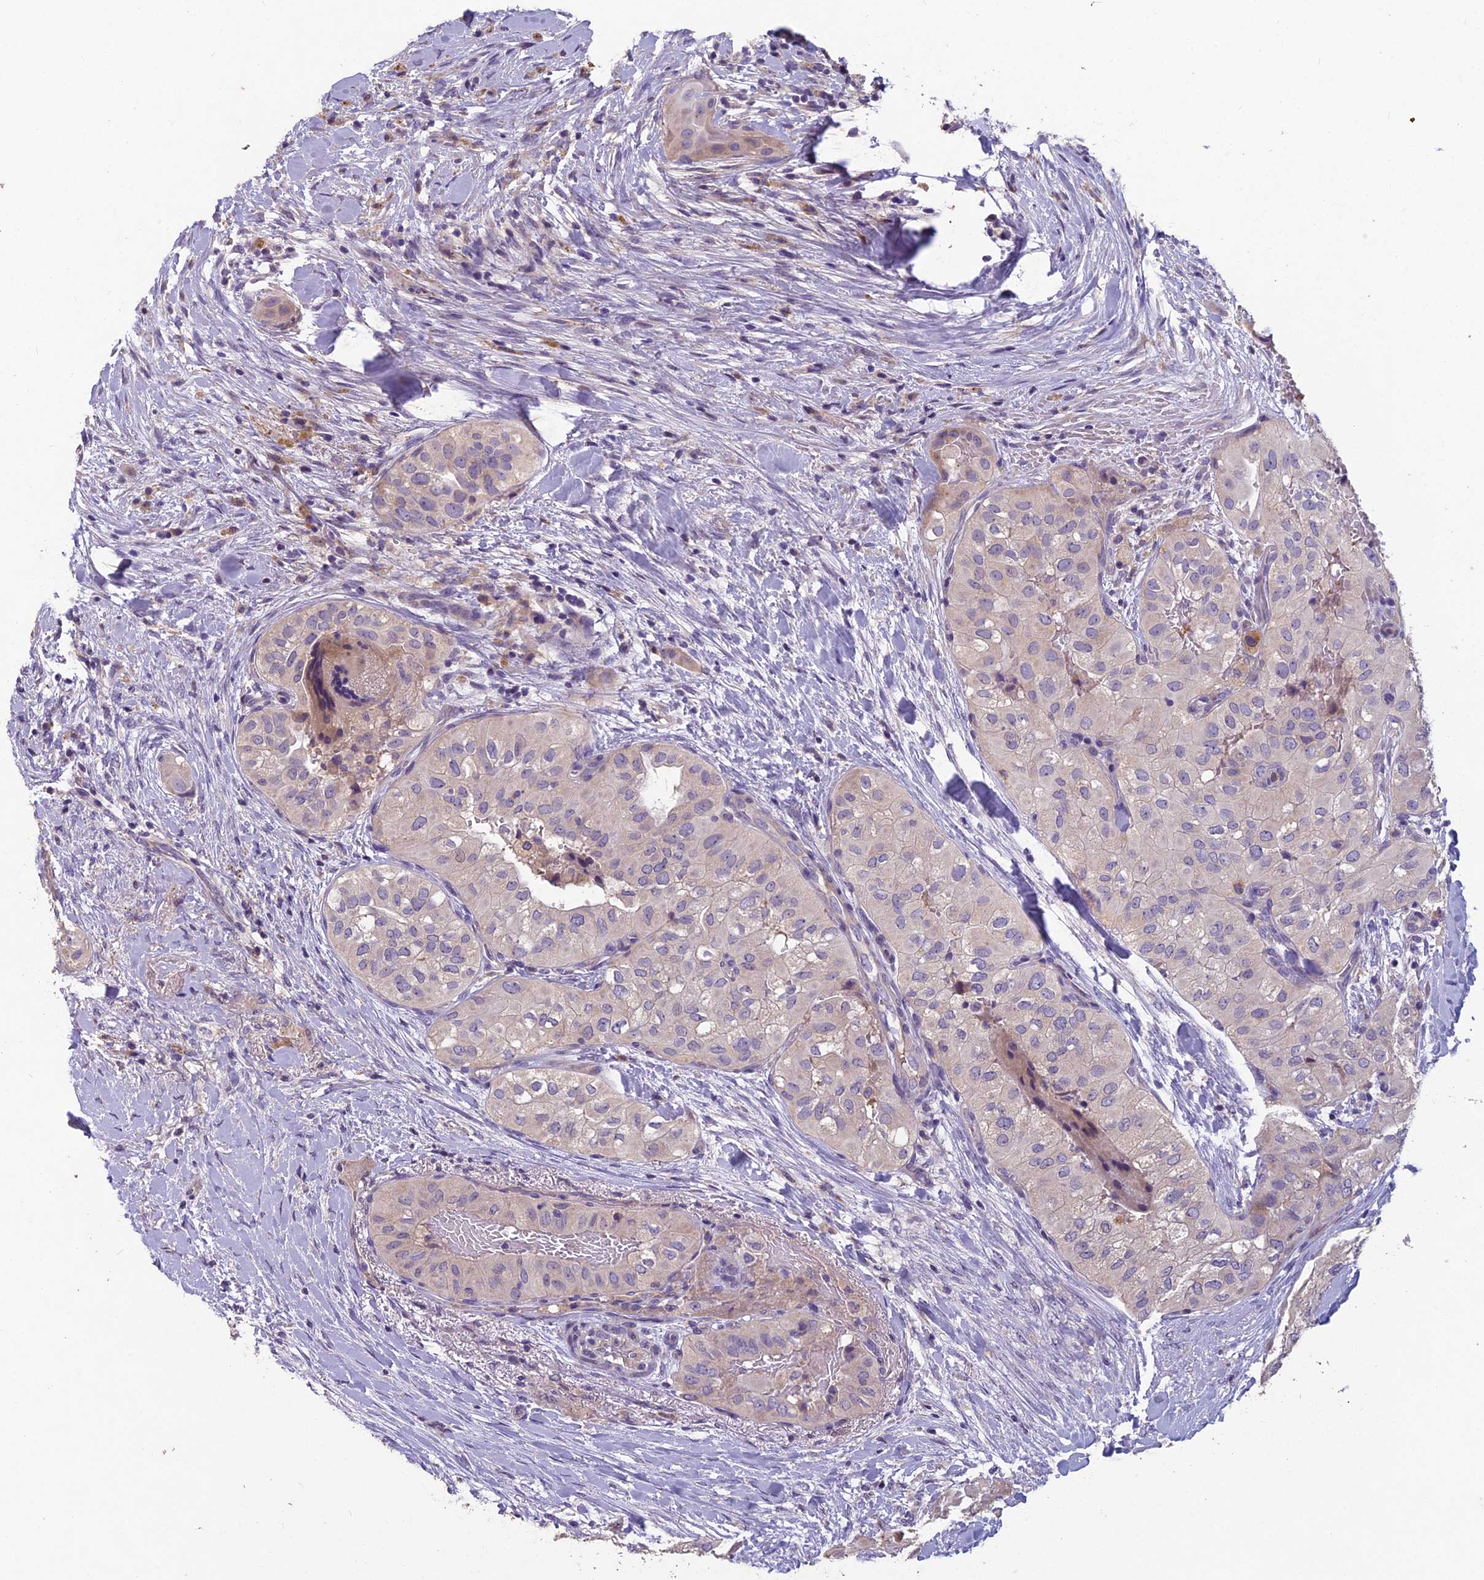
{"staining": {"intensity": "weak", "quantity": "<25%", "location": "cytoplasmic/membranous"}, "tissue": "head and neck cancer", "cell_type": "Tumor cells", "image_type": "cancer", "snomed": [{"axis": "morphology", "description": "Adenocarcinoma, NOS"}, {"axis": "topography", "description": "Head-Neck"}], "caption": "This photomicrograph is of adenocarcinoma (head and neck) stained with immunohistochemistry to label a protein in brown with the nuclei are counter-stained blue. There is no staining in tumor cells.", "gene": "CEACAM16", "patient": {"sex": "male", "age": 66}}